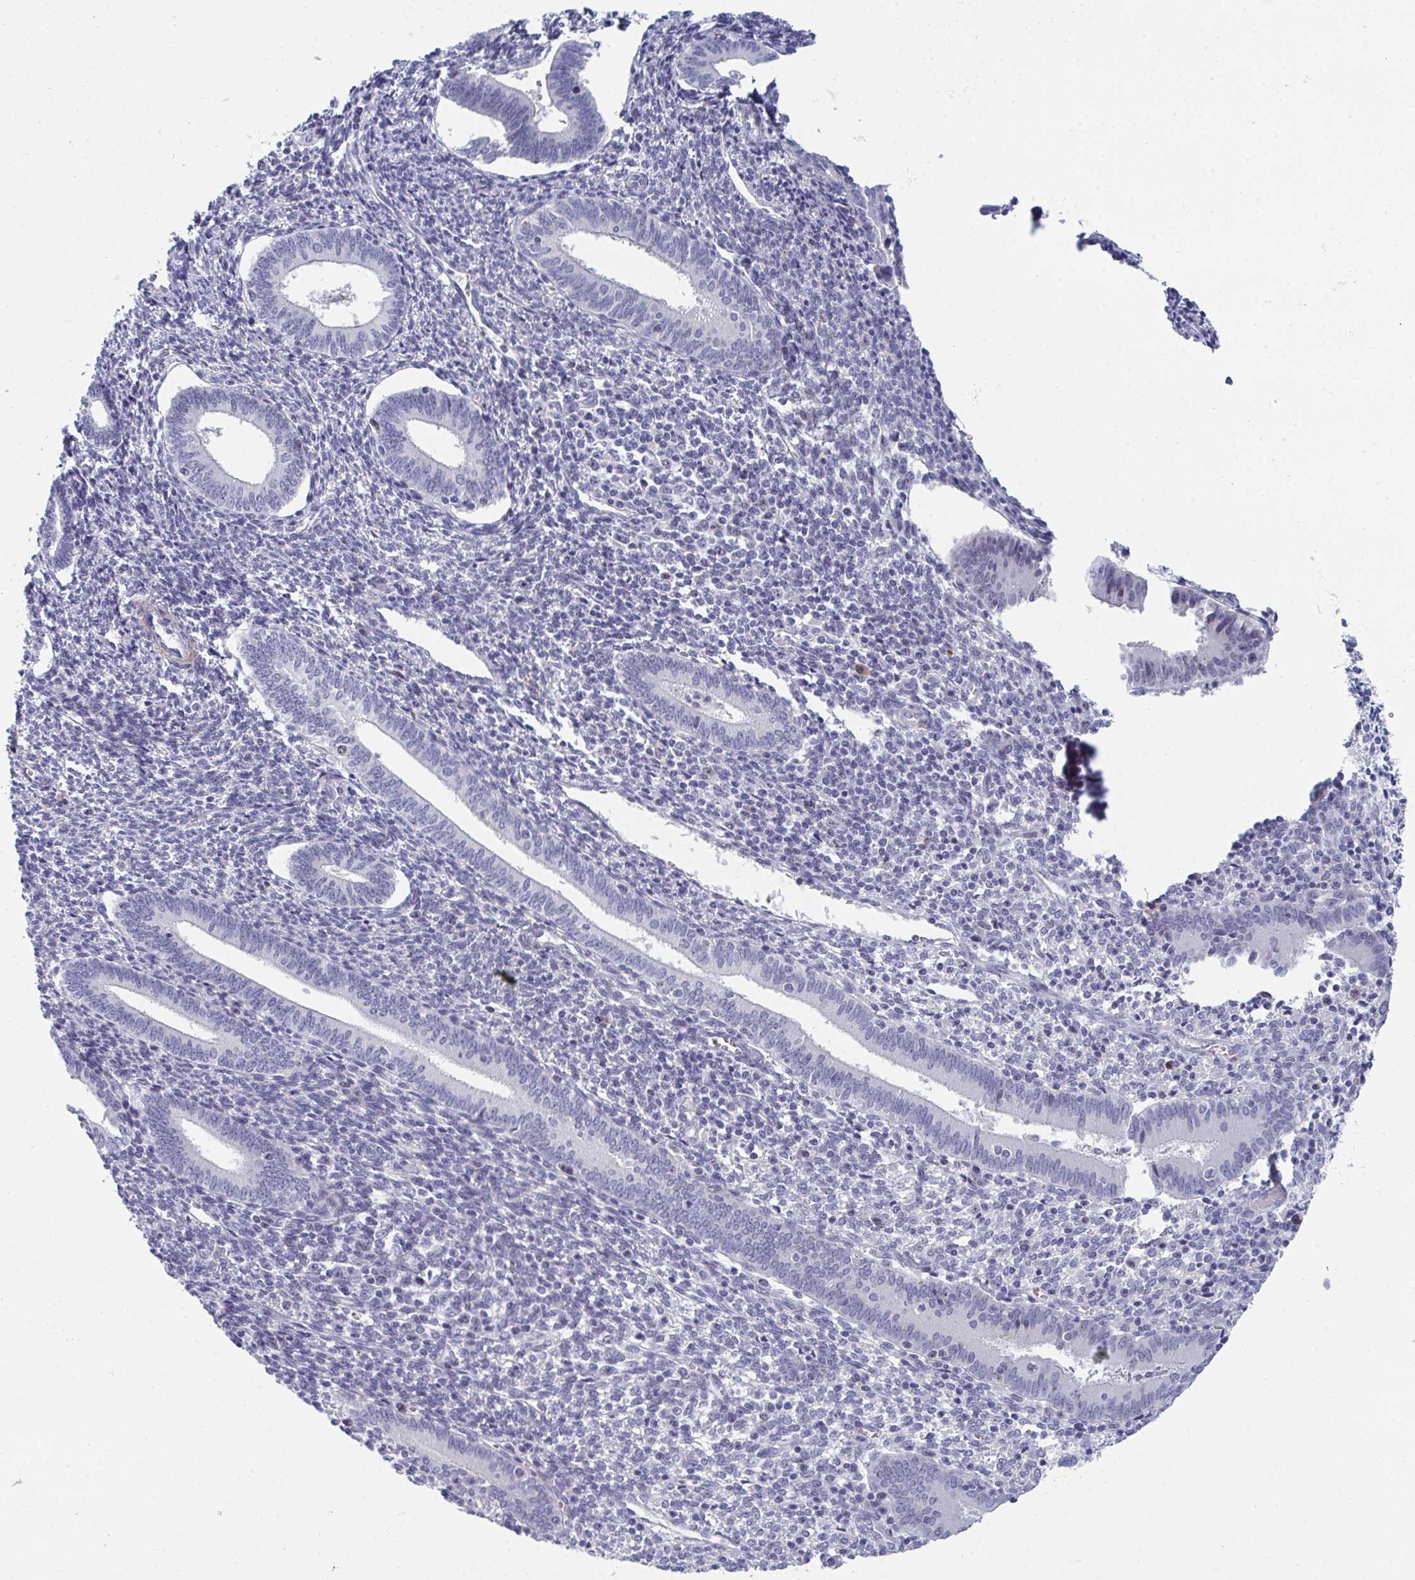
{"staining": {"intensity": "negative", "quantity": "none", "location": "none"}, "tissue": "endometrium", "cell_type": "Cells in endometrial stroma", "image_type": "normal", "snomed": [{"axis": "morphology", "description": "Normal tissue, NOS"}, {"axis": "topography", "description": "Endometrium"}], "caption": "A photomicrograph of human endometrium is negative for staining in cells in endometrial stroma. Brightfield microscopy of immunohistochemistry (IHC) stained with DAB (brown) and hematoxylin (blue), captured at high magnification.", "gene": "CENPT", "patient": {"sex": "female", "age": 41}}